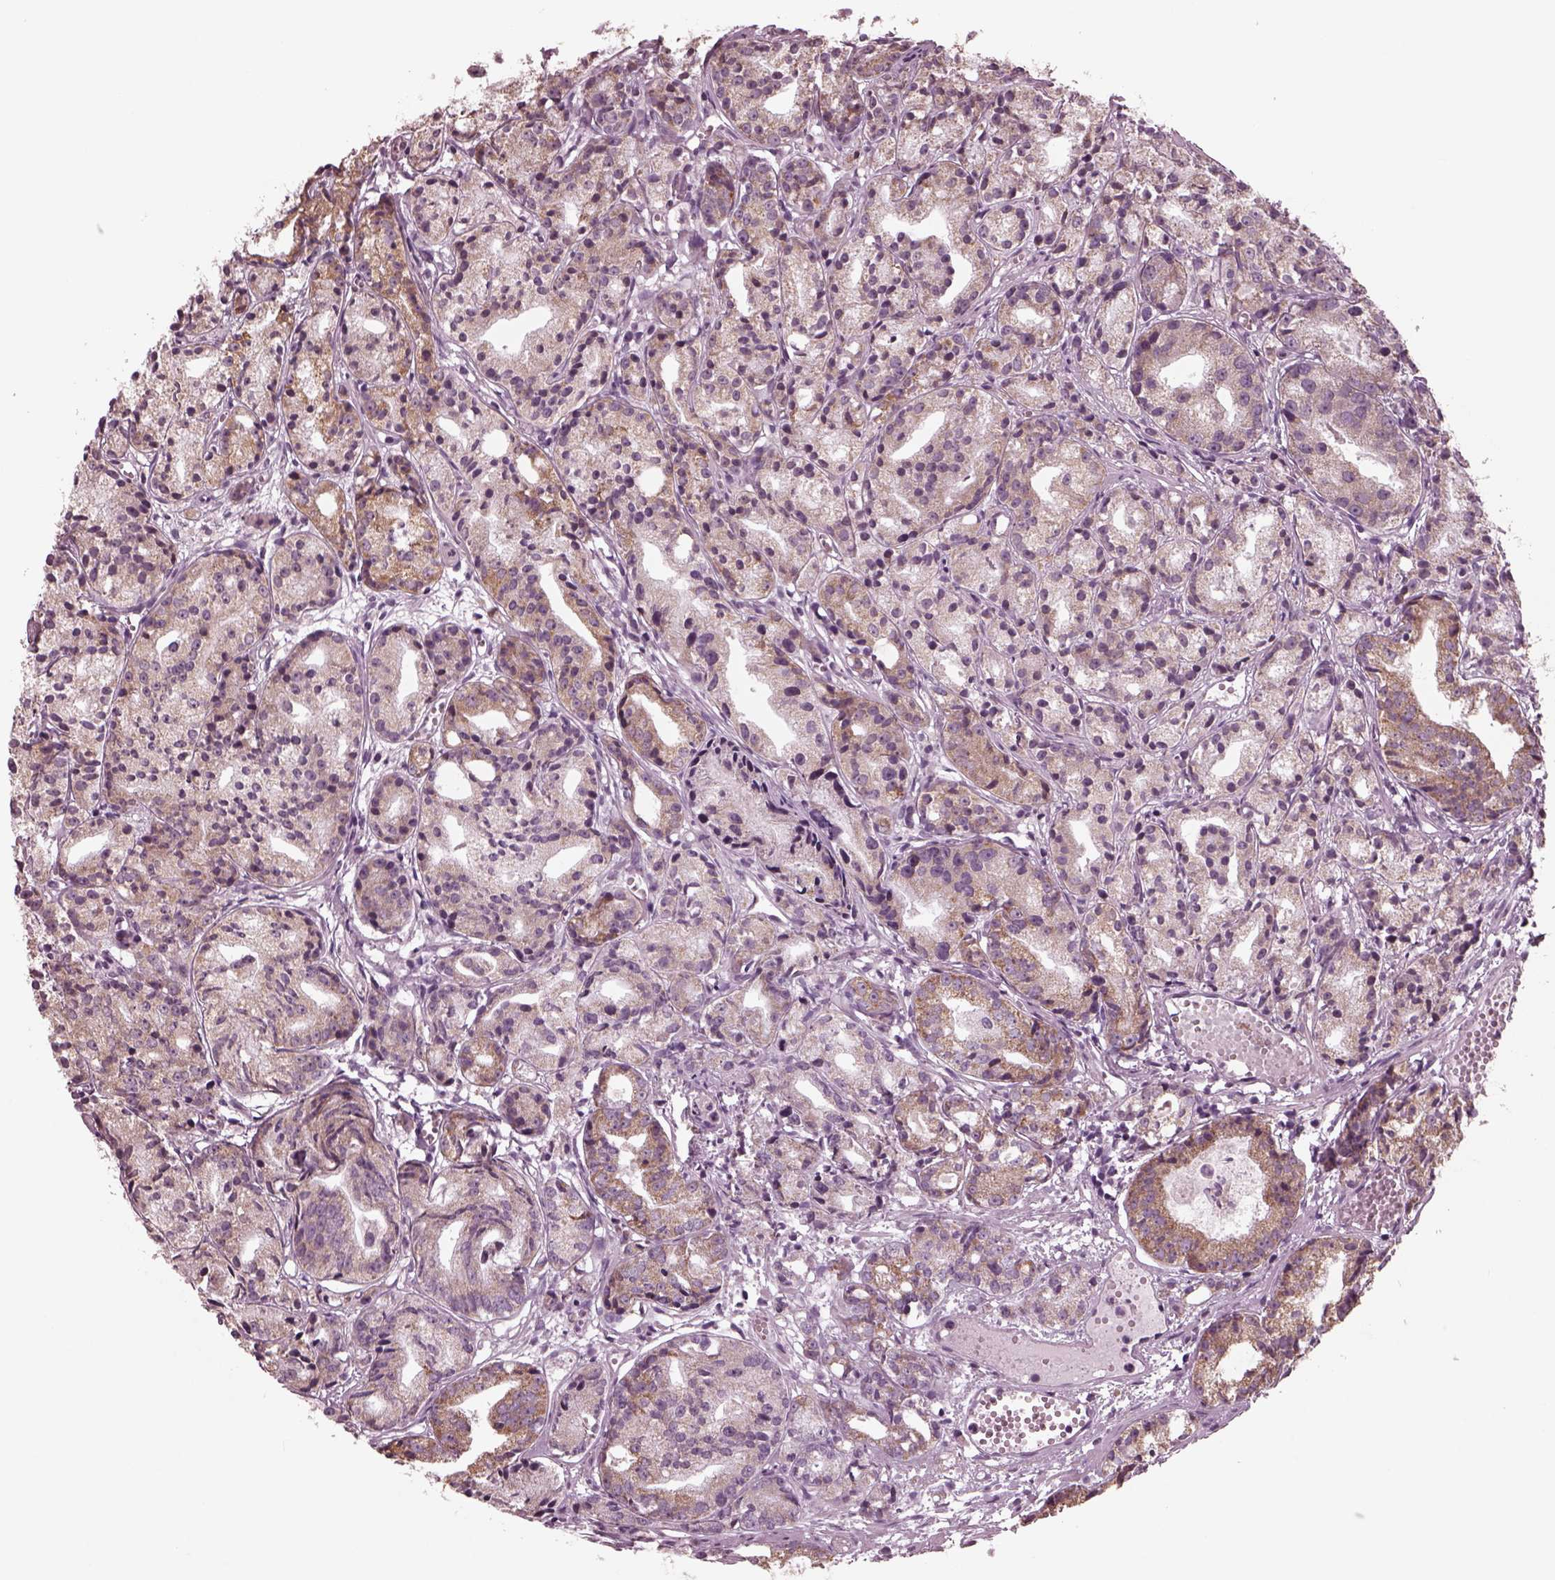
{"staining": {"intensity": "moderate", "quantity": "<25%", "location": "cytoplasmic/membranous"}, "tissue": "prostate cancer", "cell_type": "Tumor cells", "image_type": "cancer", "snomed": [{"axis": "morphology", "description": "Adenocarcinoma, Medium grade"}, {"axis": "topography", "description": "Prostate"}], "caption": "High-power microscopy captured an immunohistochemistry (IHC) micrograph of prostate cancer (adenocarcinoma (medium-grade)), revealing moderate cytoplasmic/membranous expression in approximately <25% of tumor cells.", "gene": "CELSR3", "patient": {"sex": "male", "age": 74}}